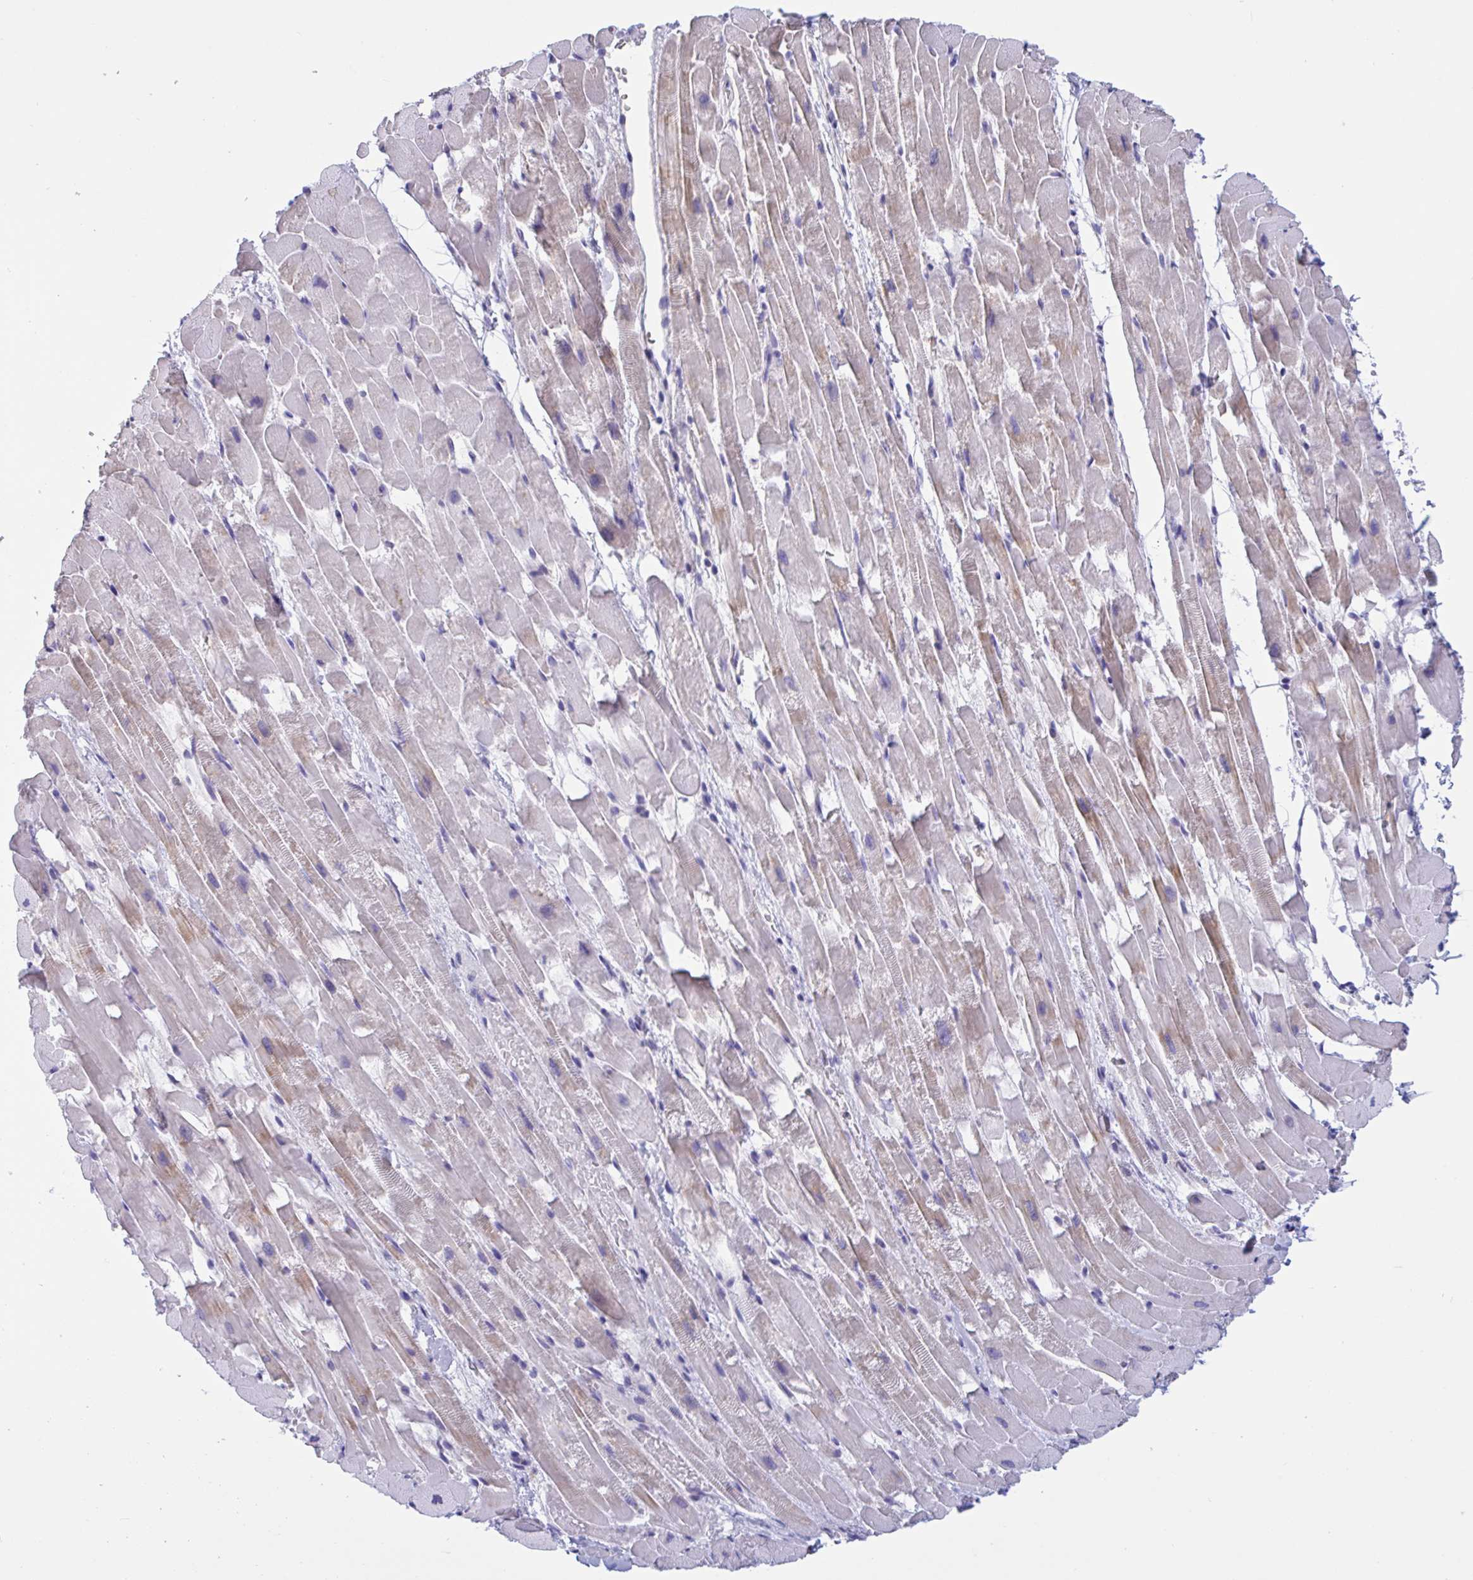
{"staining": {"intensity": "moderate", "quantity": "25%-75%", "location": "cytoplasmic/membranous"}, "tissue": "heart muscle", "cell_type": "Cardiomyocytes", "image_type": "normal", "snomed": [{"axis": "morphology", "description": "Normal tissue, NOS"}, {"axis": "topography", "description": "Heart"}], "caption": "Brown immunohistochemical staining in normal heart muscle displays moderate cytoplasmic/membranous staining in approximately 25%-75% of cardiomyocytes.", "gene": "MS4A14", "patient": {"sex": "male", "age": 37}}